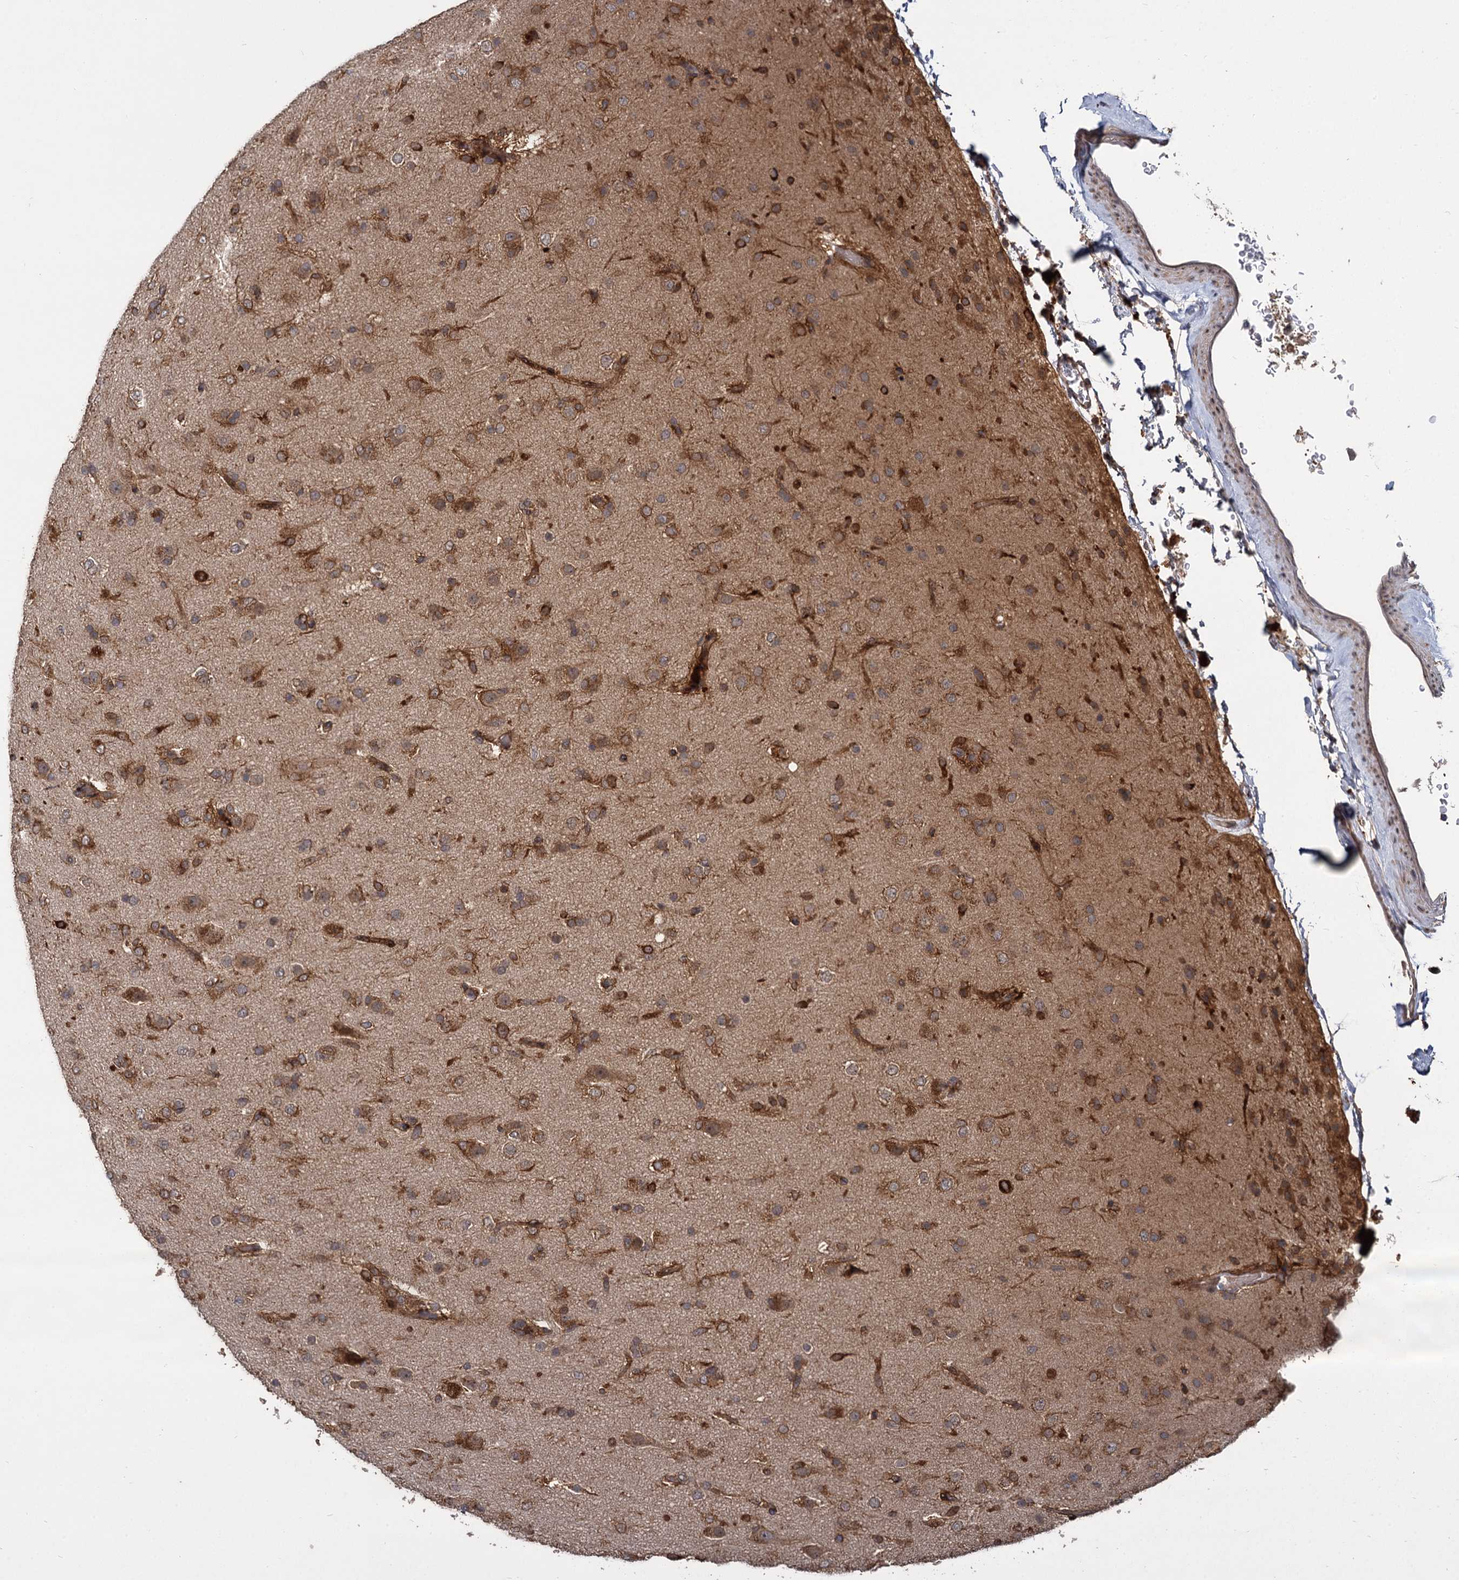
{"staining": {"intensity": "moderate", "quantity": ">75%", "location": "cytoplasmic/membranous"}, "tissue": "glioma", "cell_type": "Tumor cells", "image_type": "cancer", "snomed": [{"axis": "morphology", "description": "Glioma, malignant, Low grade"}, {"axis": "topography", "description": "Brain"}], "caption": "Immunohistochemical staining of glioma reveals medium levels of moderate cytoplasmic/membranous staining in about >75% of tumor cells. Immunohistochemistry (ihc) stains the protein in brown and the nuclei are stained blue.", "gene": "INPPL1", "patient": {"sex": "male", "age": 65}}